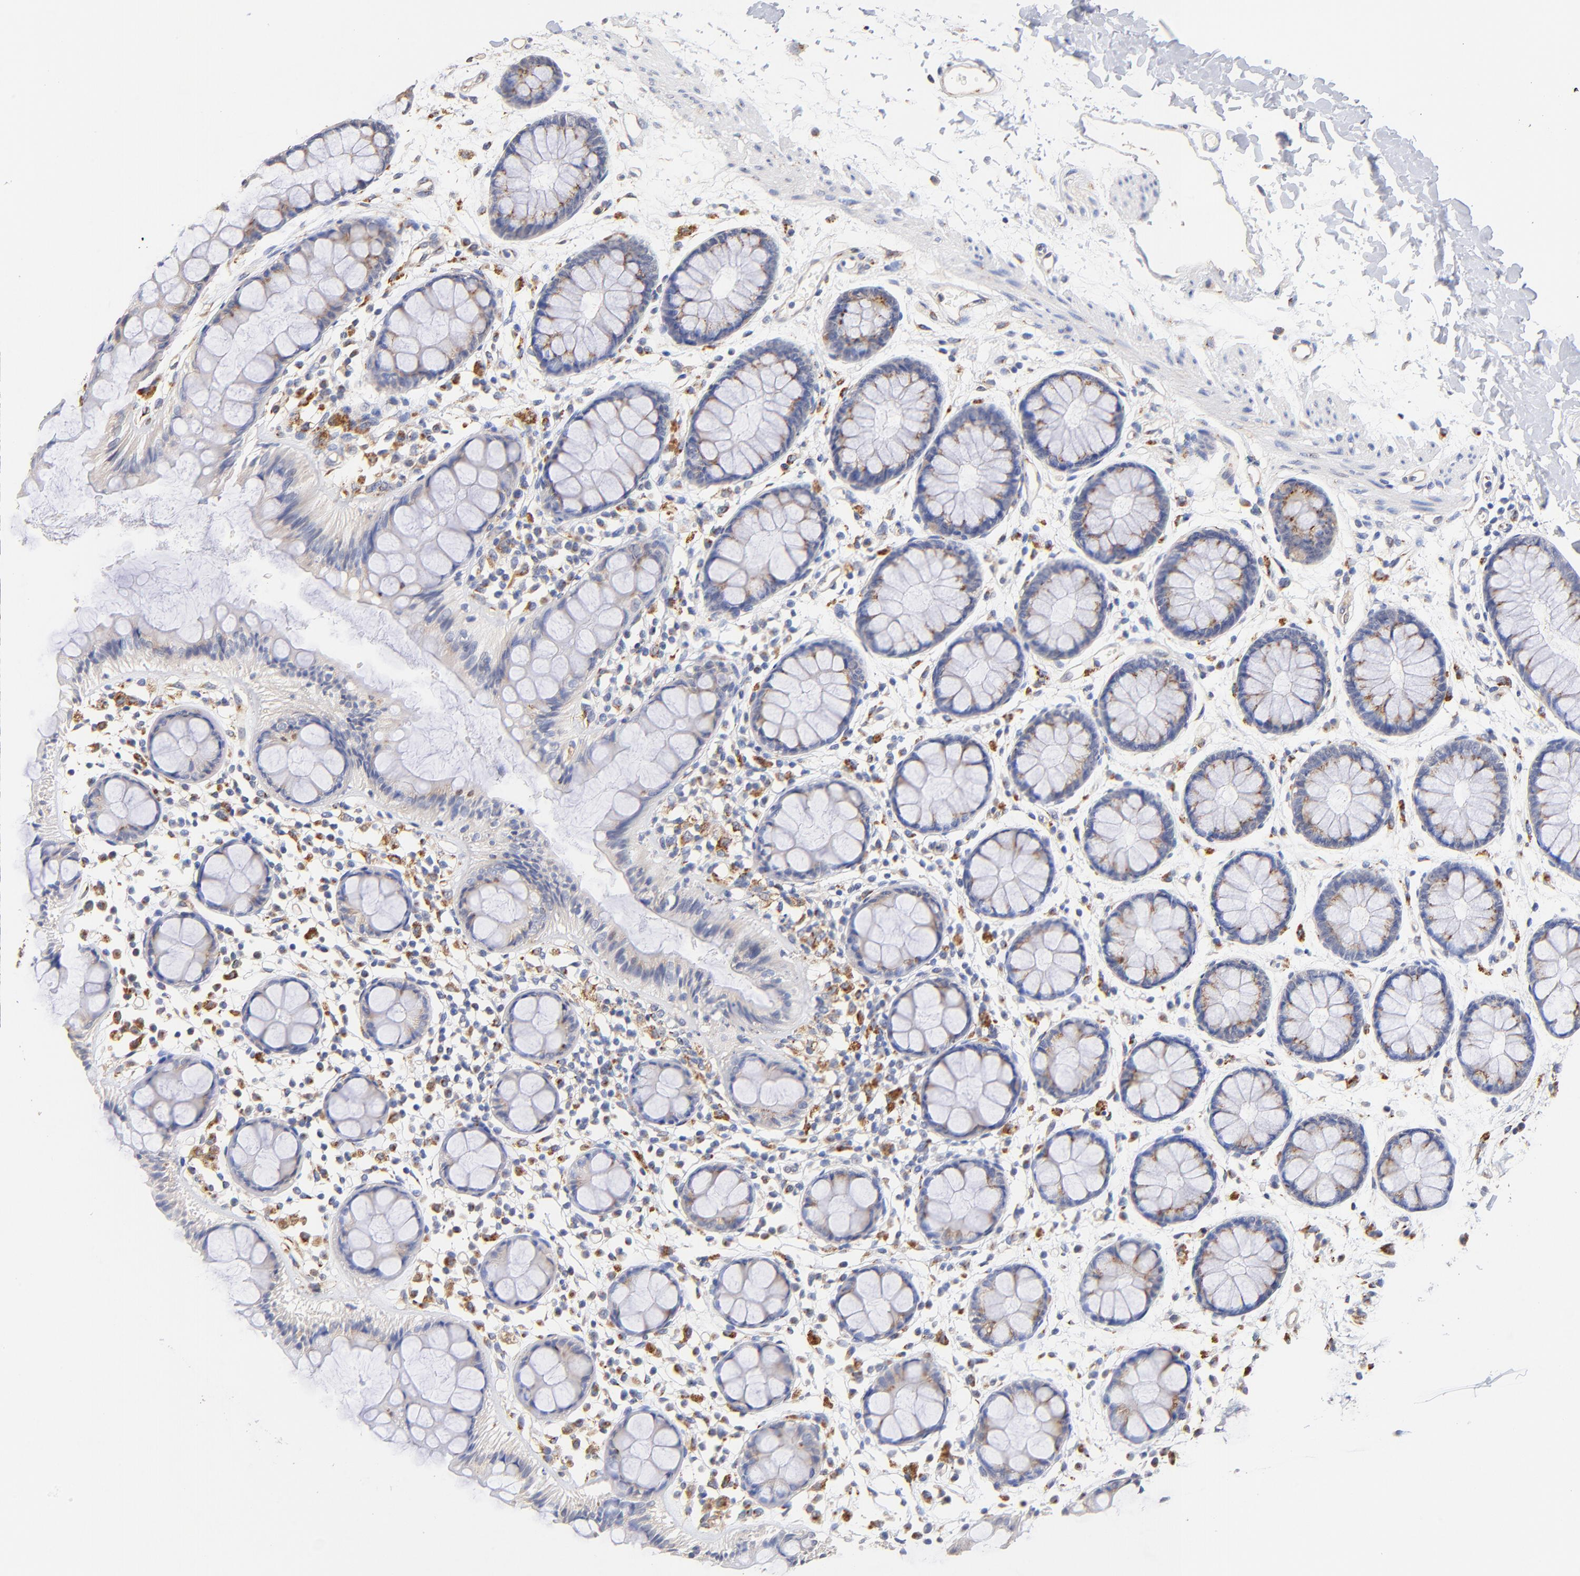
{"staining": {"intensity": "moderate", "quantity": "25%-75%", "location": "cytoplasmic/membranous"}, "tissue": "rectum", "cell_type": "Glandular cells", "image_type": "normal", "snomed": [{"axis": "morphology", "description": "Normal tissue, NOS"}, {"axis": "topography", "description": "Rectum"}], "caption": "Immunohistochemical staining of normal human rectum shows moderate cytoplasmic/membranous protein expression in approximately 25%-75% of glandular cells. The staining was performed using DAB to visualize the protein expression in brown, while the nuclei were stained in blue with hematoxylin (Magnification: 20x).", "gene": "FMNL3", "patient": {"sex": "female", "age": 66}}